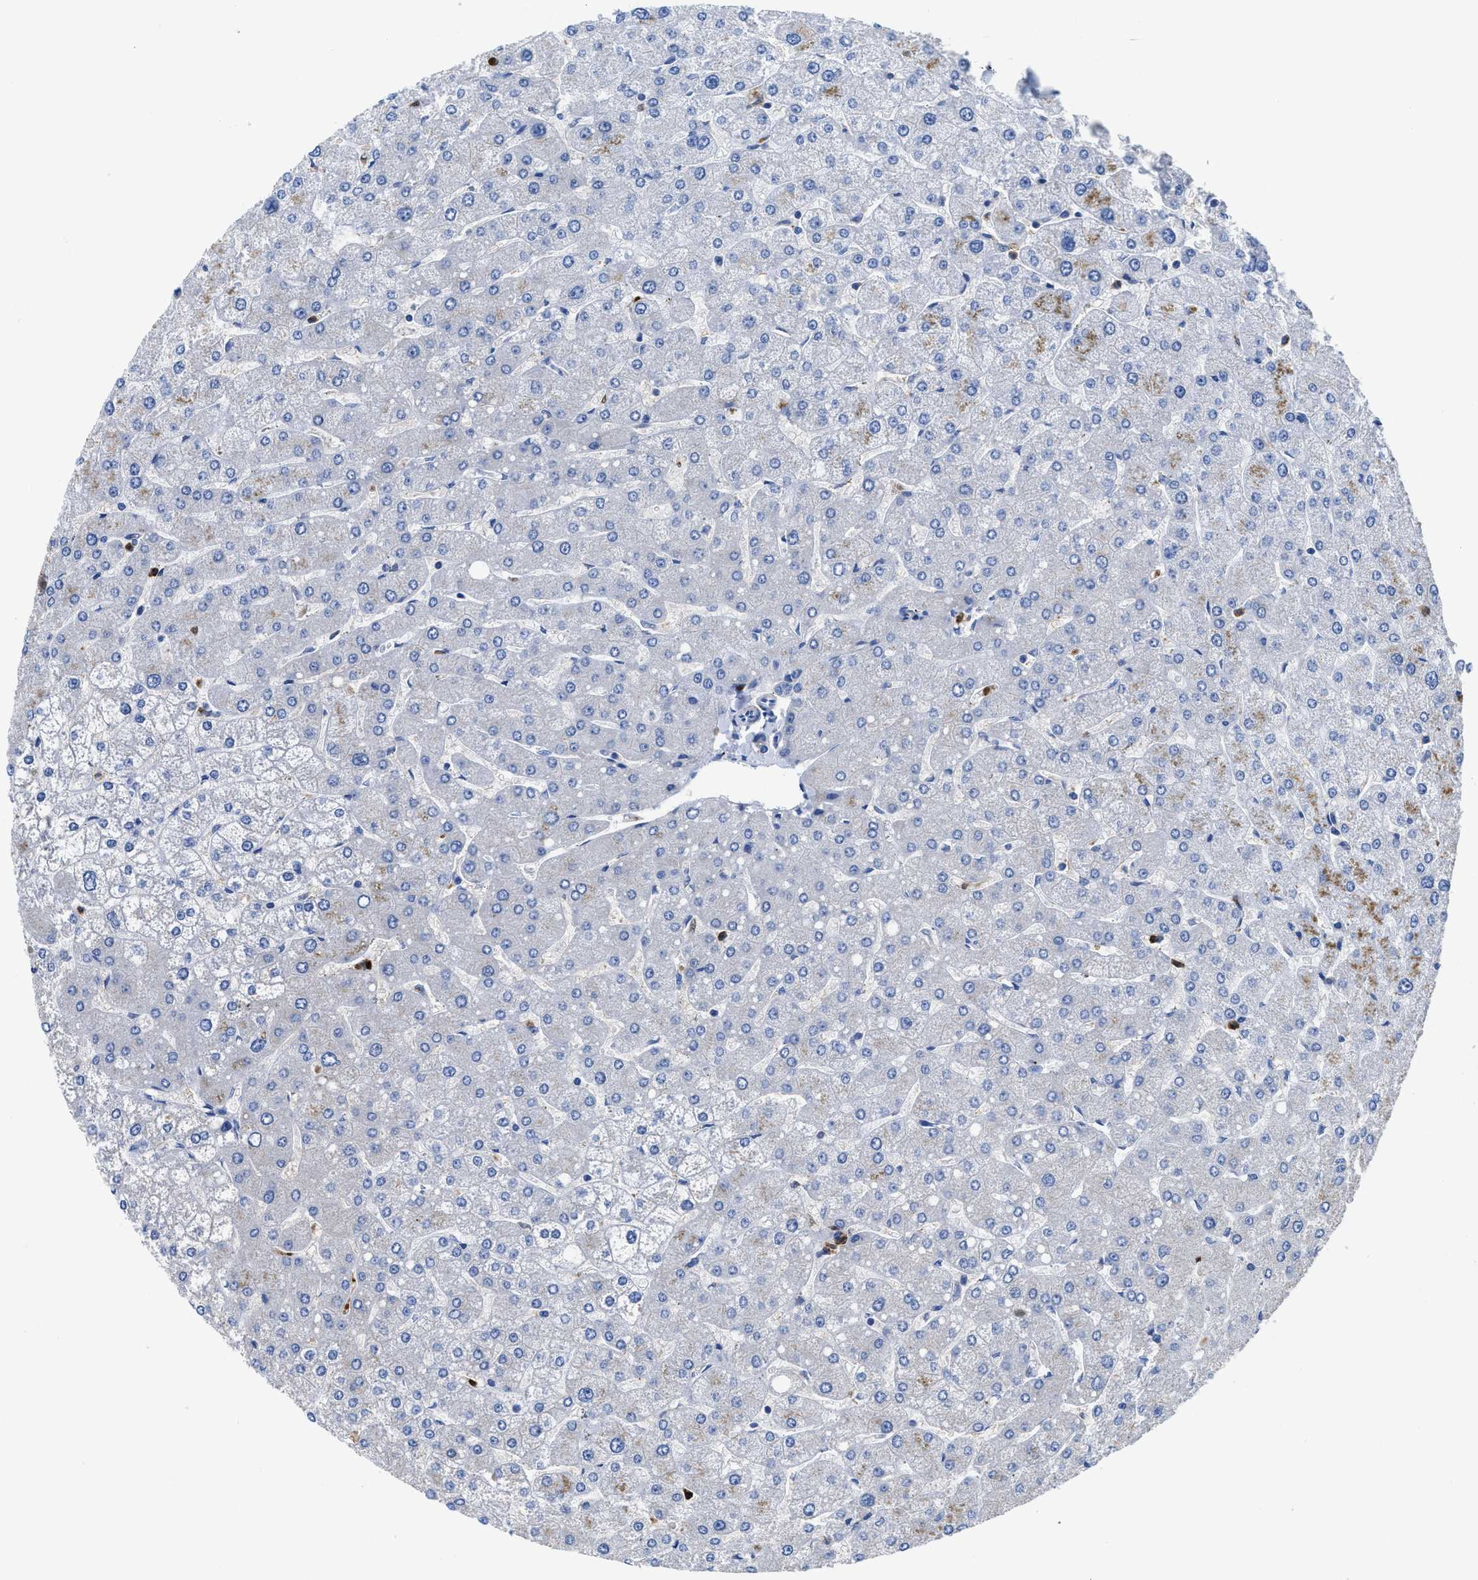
{"staining": {"intensity": "negative", "quantity": "none", "location": "none"}, "tissue": "liver", "cell_type": "Cholangiocytes", "image_type": "normal", "snomed": [{"axis": "morphology", "description": "Normal tissue, NOS"}, {"axis": "topography", "description": "Liver"}], "caption": "Liver was stained to show a protein in brown. There is no significant expression in cholangiocytes. Brightfield microscopy of immunohistochemistry stained with DAB (brown) and hematoxylin (blue), captured at high magnification.", "gene": "NEB", "patient": {"sex": "male", "age": 55}}